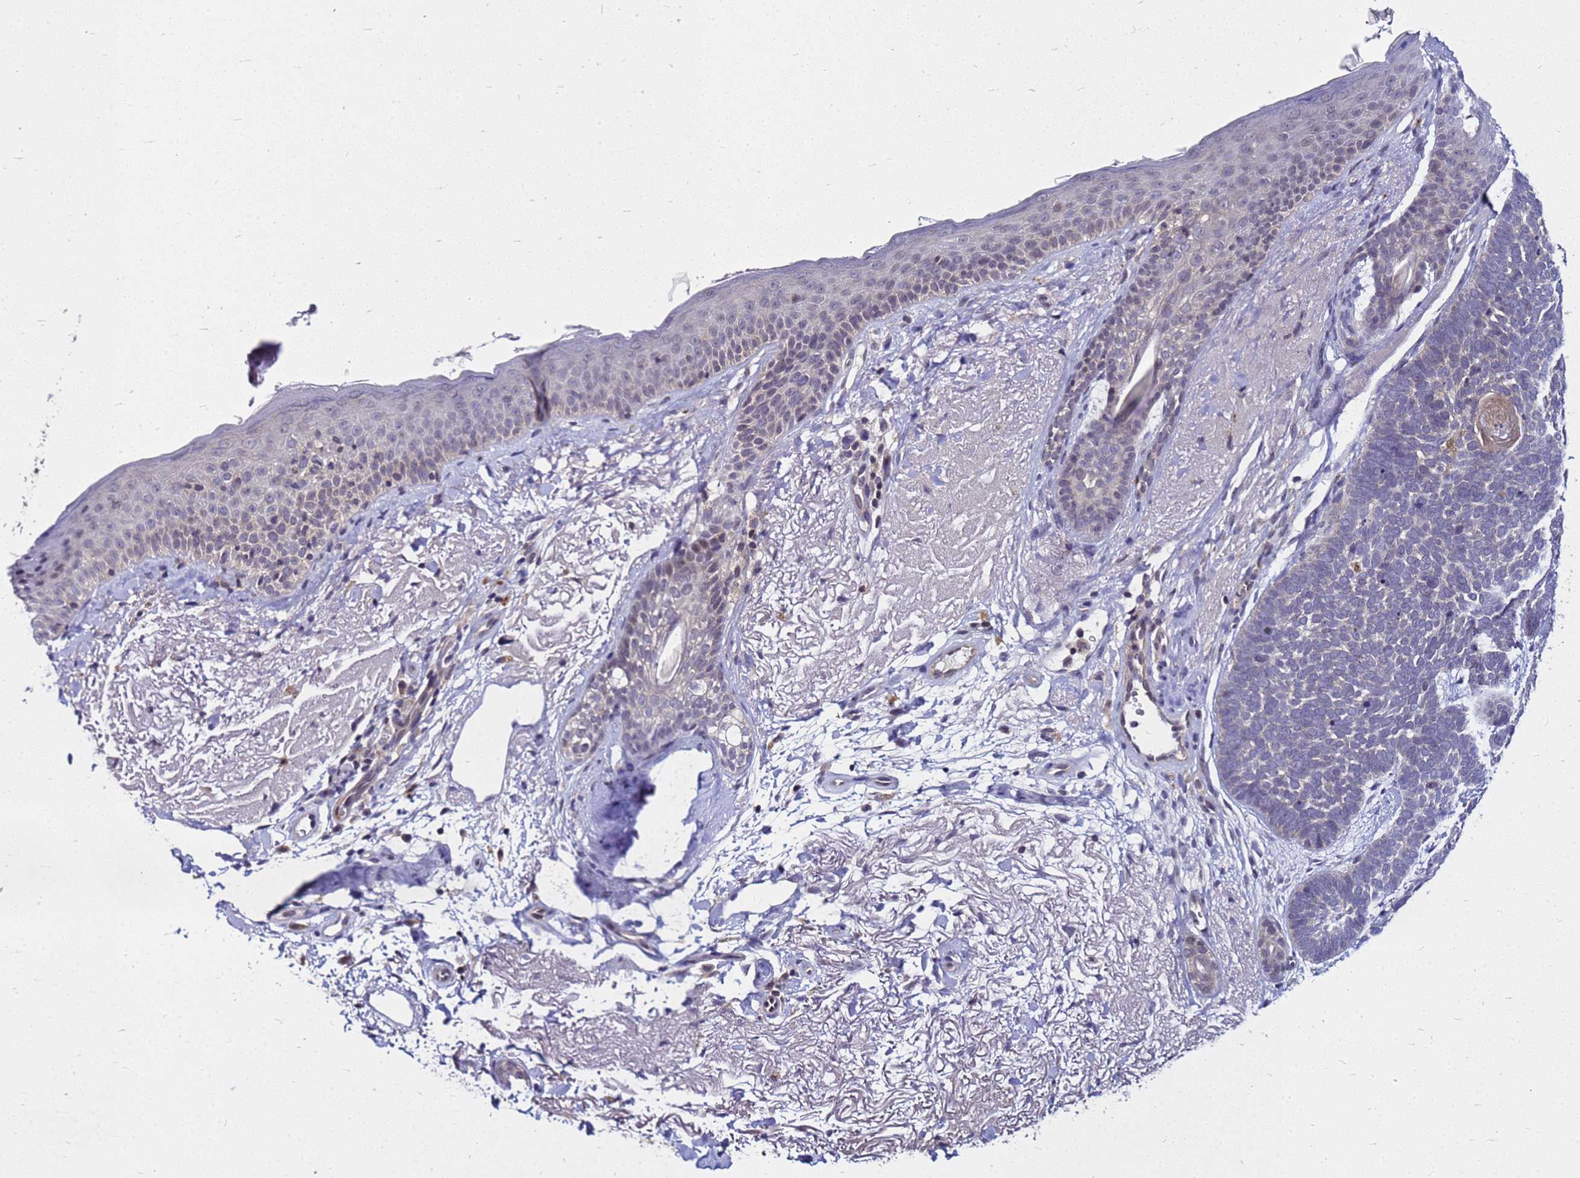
{"staining": {"intensity": "negative", "quantity": "none", "location": "none"}, "tissue": "skin cancer", "cell_type": "Tumor cells", "image_type": "cancer", "snomed": [{"axis": "morphology", "description": "Basal cell carcinoma"}, {"axis": "topography", "description": "Skin"}], "caption": "Histopathology image shows no protein expression in tumor cells of basal cell carcinoma (skin) tissue.", "gene": "SAT1", "patient": {"sex": "female", "age": 77}}